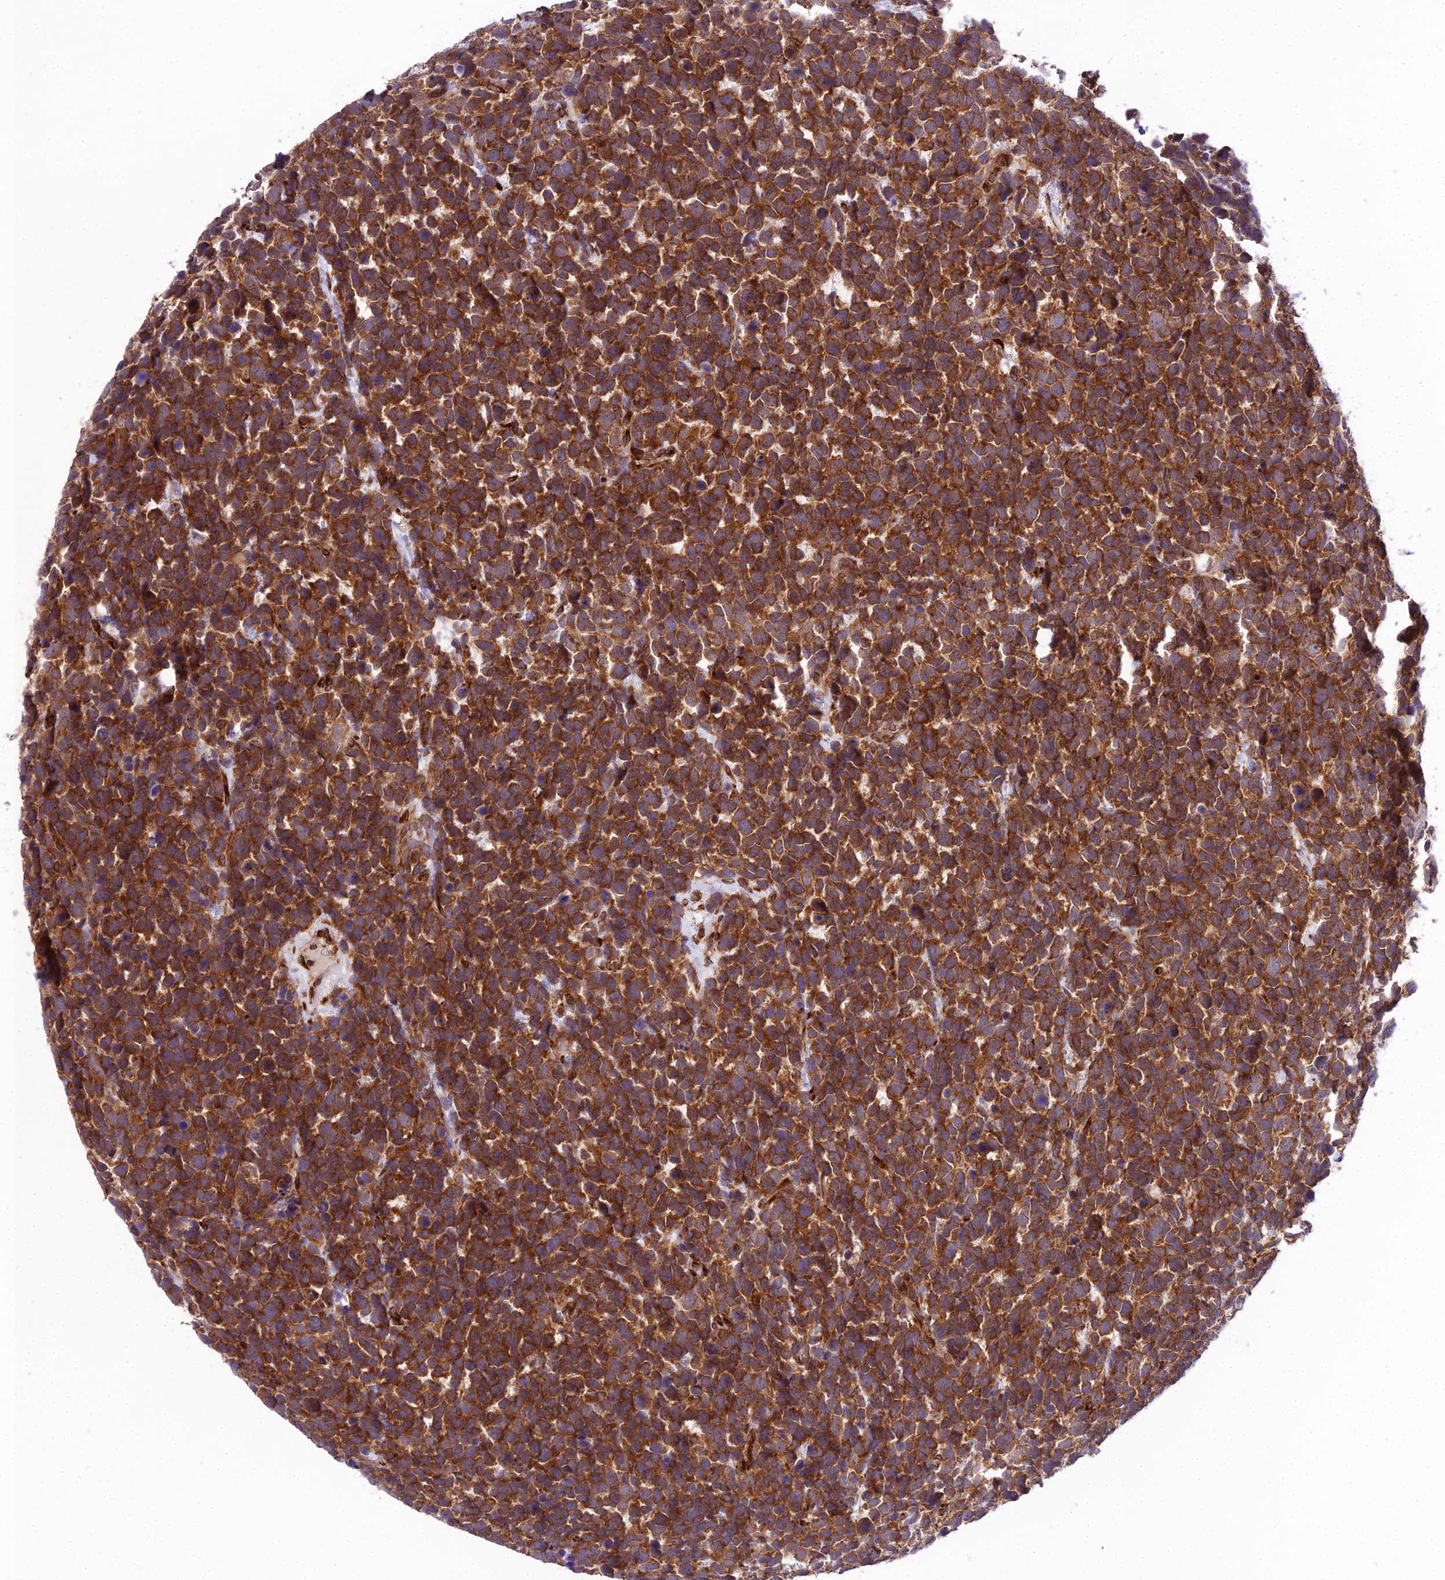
{"staining": {"intensity": "strong", "quantity": ">75%", "location": "cytoplasmic/membranous"}, "tissue": "urothelial cancer", "cell_type": "Tumor cells", "image_type": "cancer", "snomed": [{"axis": "morphology", "description": "Urothelial carcinoma, High grade"}, {"axis": "topography", "description": "Urinary bladder"}], "caption": "Immunohistochemical staining of urothelial carcinoma (high-grade) displays high levels of strong cytoplasmic/membranous positivity in approximately >75% of tumor cells.", "gene": "DHCR7", "patient": {"sex": "female", "age": 82}}